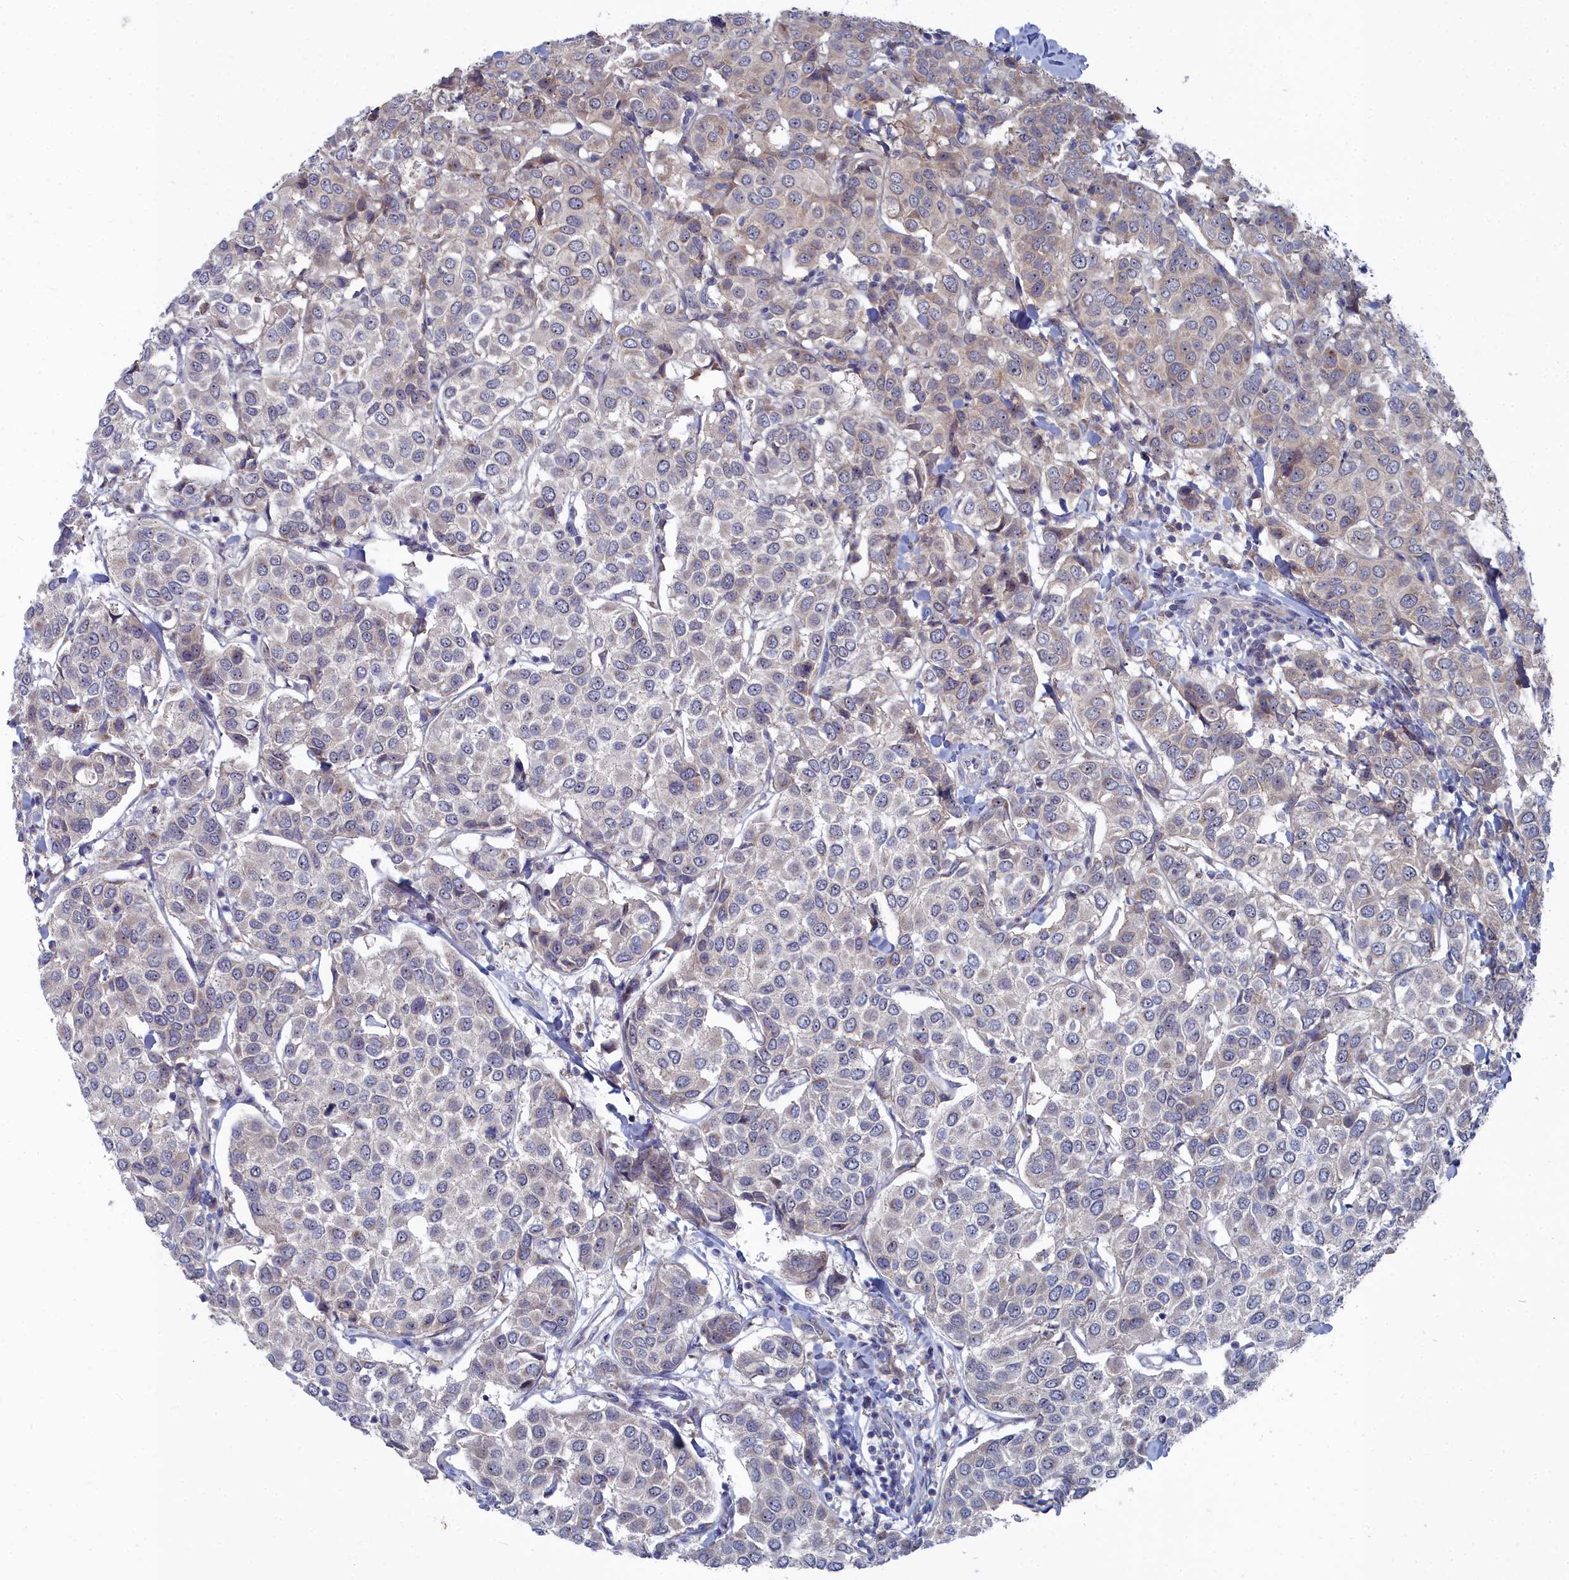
{"staining": {"intensity": "negative", "quantity": "none", "location": "none"}, "tissue": "breast cancer", "cell_type": "Tumor cells", "image_type": "cancer", "snomed": [{"axis": "morphology", "description": "Duct carcinoma"}, {"axis": "topography", "description": "Breast"}], "caption": "High magnification brightfield microscopy of breast infiltrating ductal carcinoma stained with DAB (brown) and counterstained with hematoxylin (blue): tumor cells show no significant staining. The staining is performed using DAB brown chromogen with nuclei counter-stained in using hematoxylin.", "gene": "CCDC149", "patient": {"sex": "female", "age": 55}}